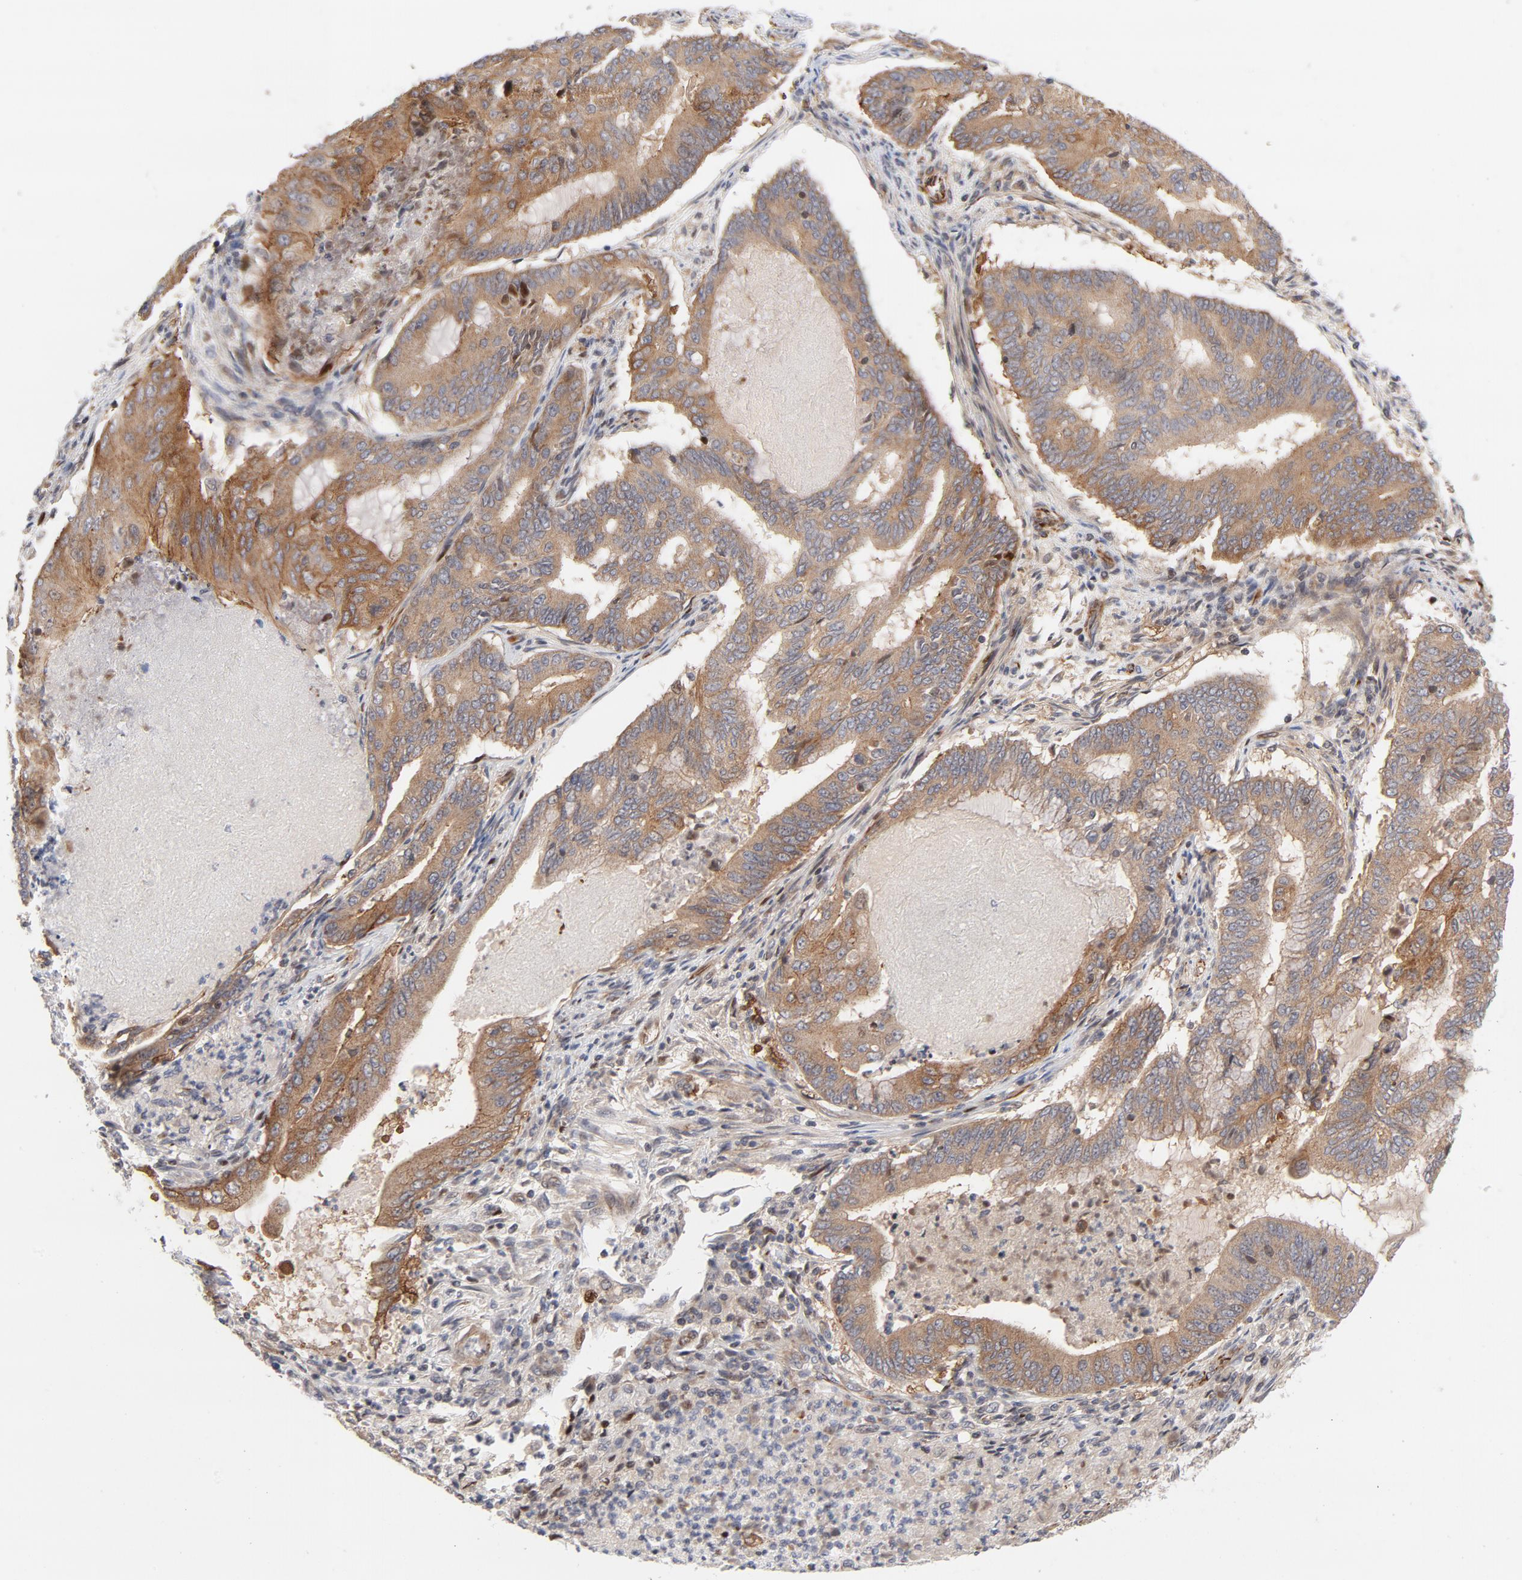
{"staining": {"intensity": "moderate", "quantity": ">75%", "location": "cytoplasmic/membranous"}, "tissue": "endometrial cancer", "cell_type": "Tumor cells", "image_type": "cancer", "snomed": [{"axis": "morphology", "description": "Adenocarcinoma, NOS"}, {"axis": "topography", "description": "Endometrium"}], "caption": "Immunohistochemical staining of endometrial adenocarcinoma exhibits medium levels of moderate cytoplasmic/membranous protein positivity in approximately >75% of tumor cells. (DAB IHC, brown staining for protein, blue staining for nuclei).", "gene": "DNAAF2", "patient": {"sex": "female", "age": 63}}